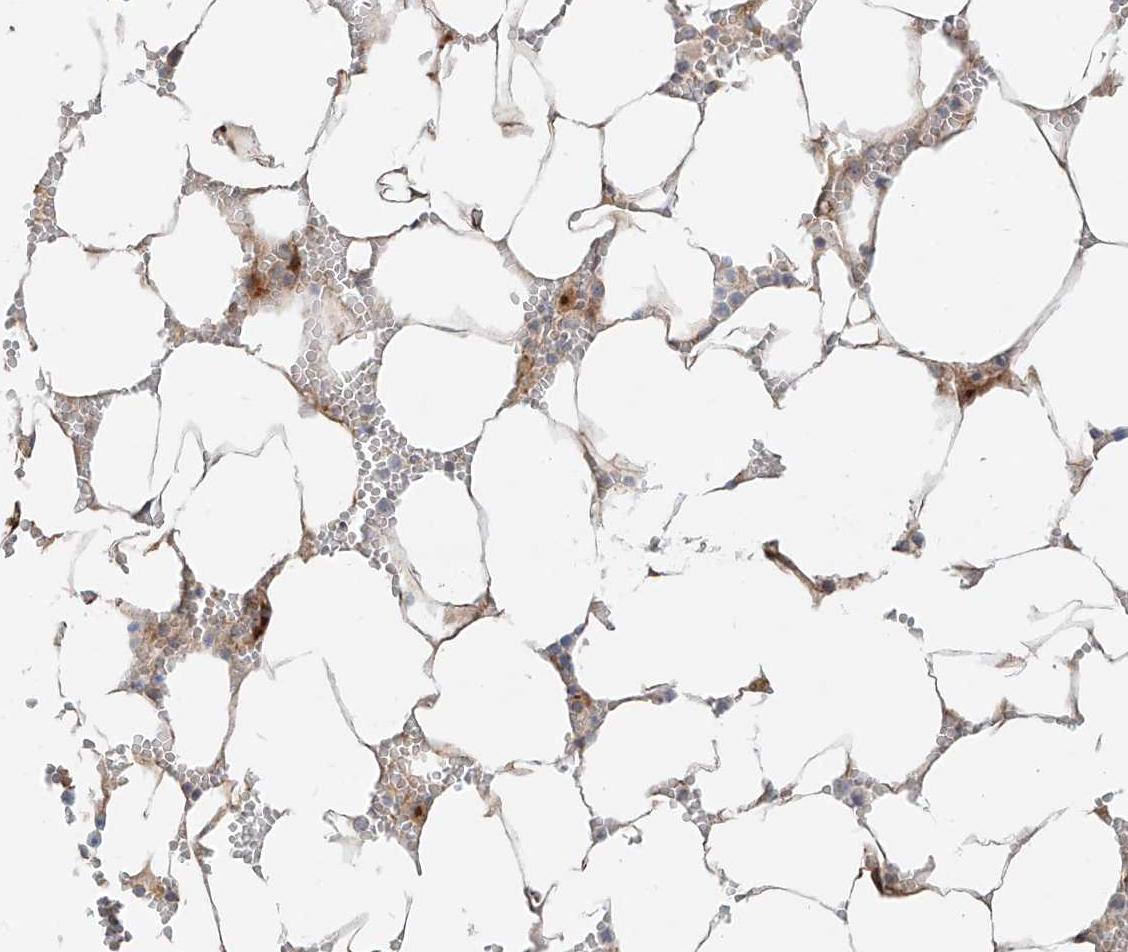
{"staining": {"intensity": "moderate", "quantity": "<25%", "location": "cytoplasmic/membranous"}, "tissue": "bone marrow", "cell_type": "Hematopoietic cells", "image_type": "normal", "snomed": [{"axis": "morphology", "description": "Normal tissue, NOS"}, {"axis": "topography", "description": "Bone marrow"}], "caption": "Immunohistochemistry micrograph of normal bone marrow: human bone marrow stained using immunohistochemistry (IHC) demonstrates low levels of moderate protein expression localized specifically in the cytoplasmic/membranous of hematopoietic cells, appearing as a cytoplasmic/membranous brown color.", "gene": "ZNF287", "patient": {"sex": "male", "age": 70}}